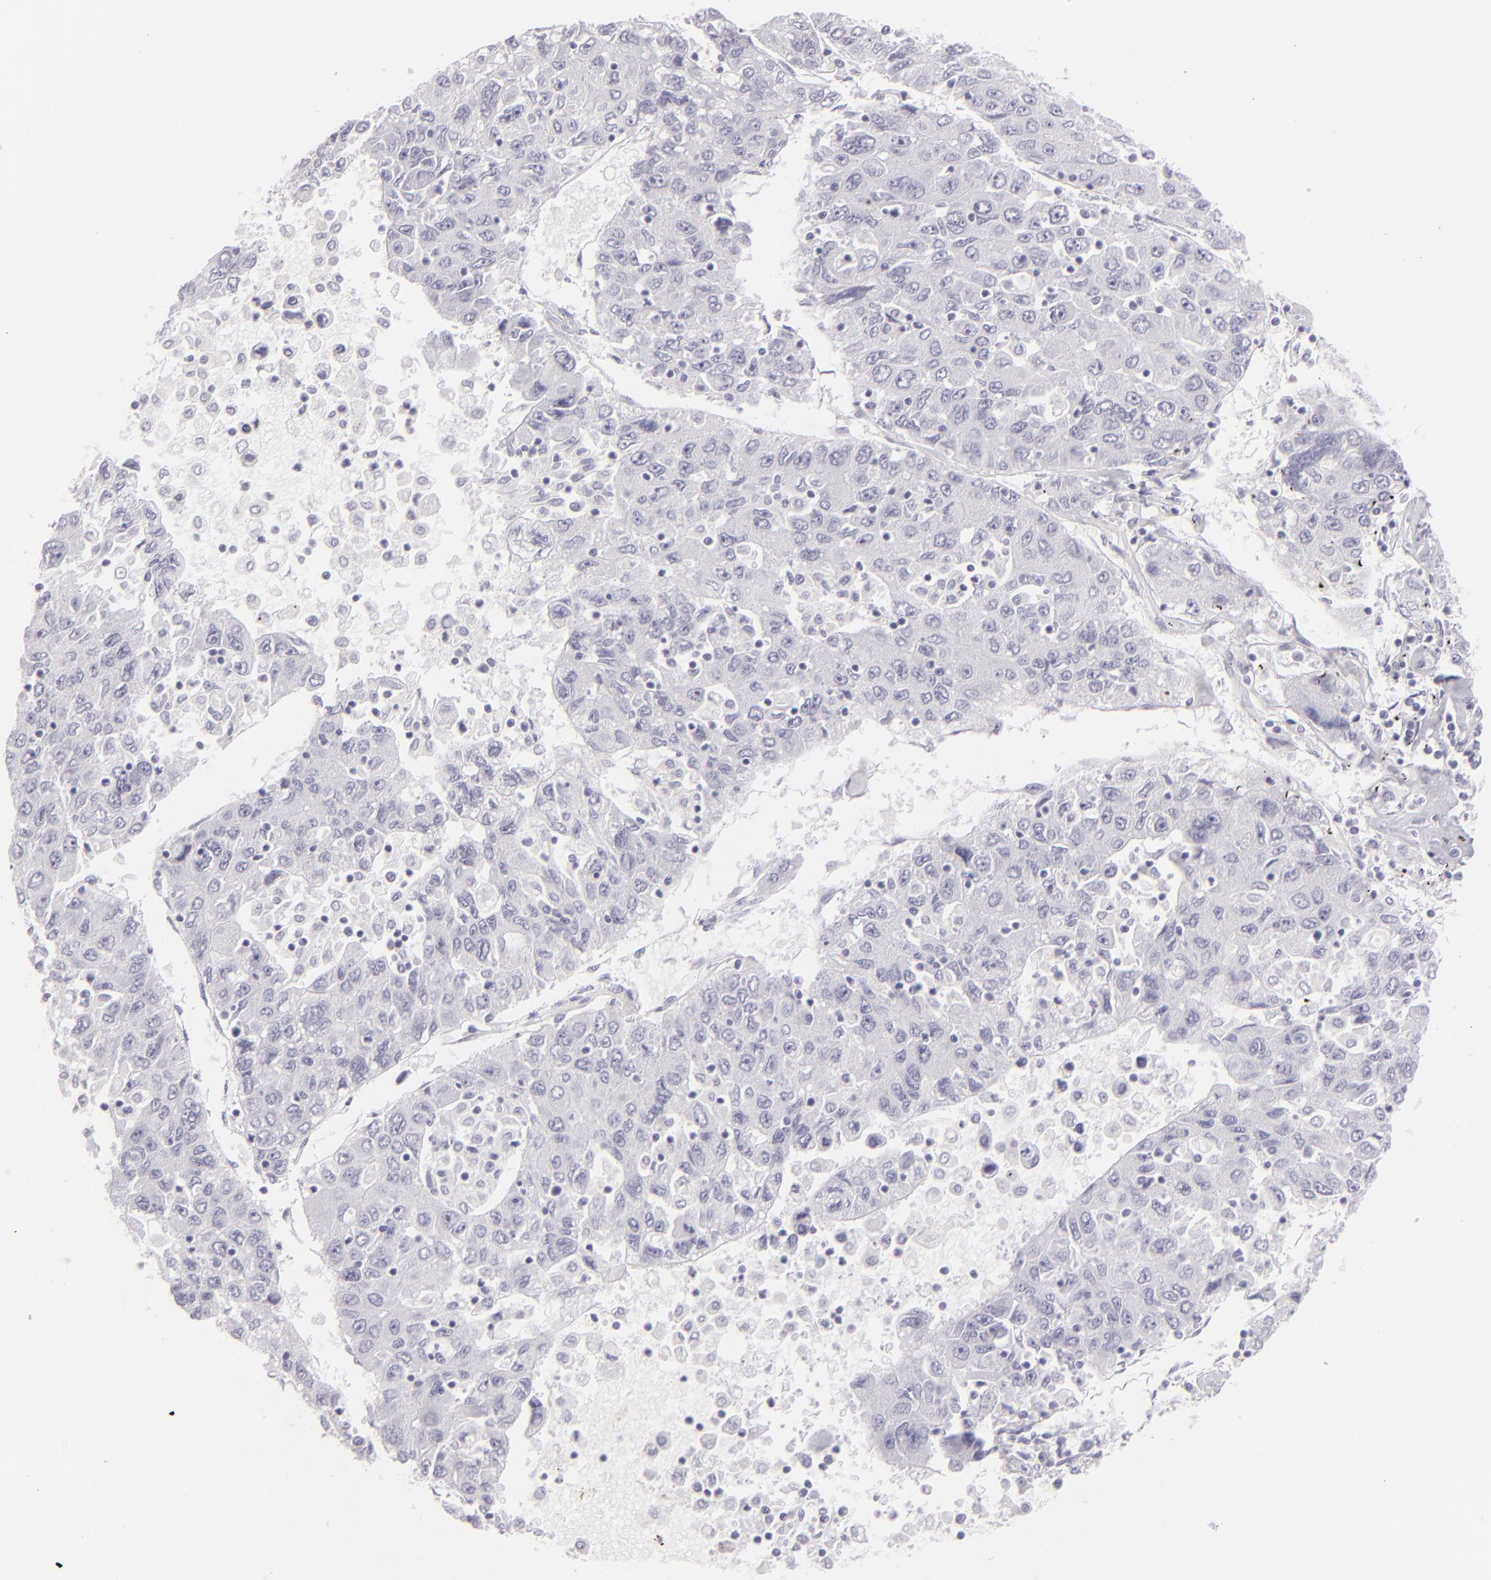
{"staining": {"intensity": "negative", "quantity": "none", "location": "none"}, "tissue": "liver cancer", "cell_type": "Tumor cells", "image_type": "cancer", "snomed": [{"axis": "morphology", "description": "Carcinoma, Hepatocellular, NOS"}, {"axis": "topography", "description": "Liver"}], "caption": "Liver cancer (hepatocellular carcinoma) was stained to show a protein in brown. There is no significant staining in tumor cells. Nuclei are stained in blue.", "gene": "FLG", "patient": {"sex": "male", "age": 49}}